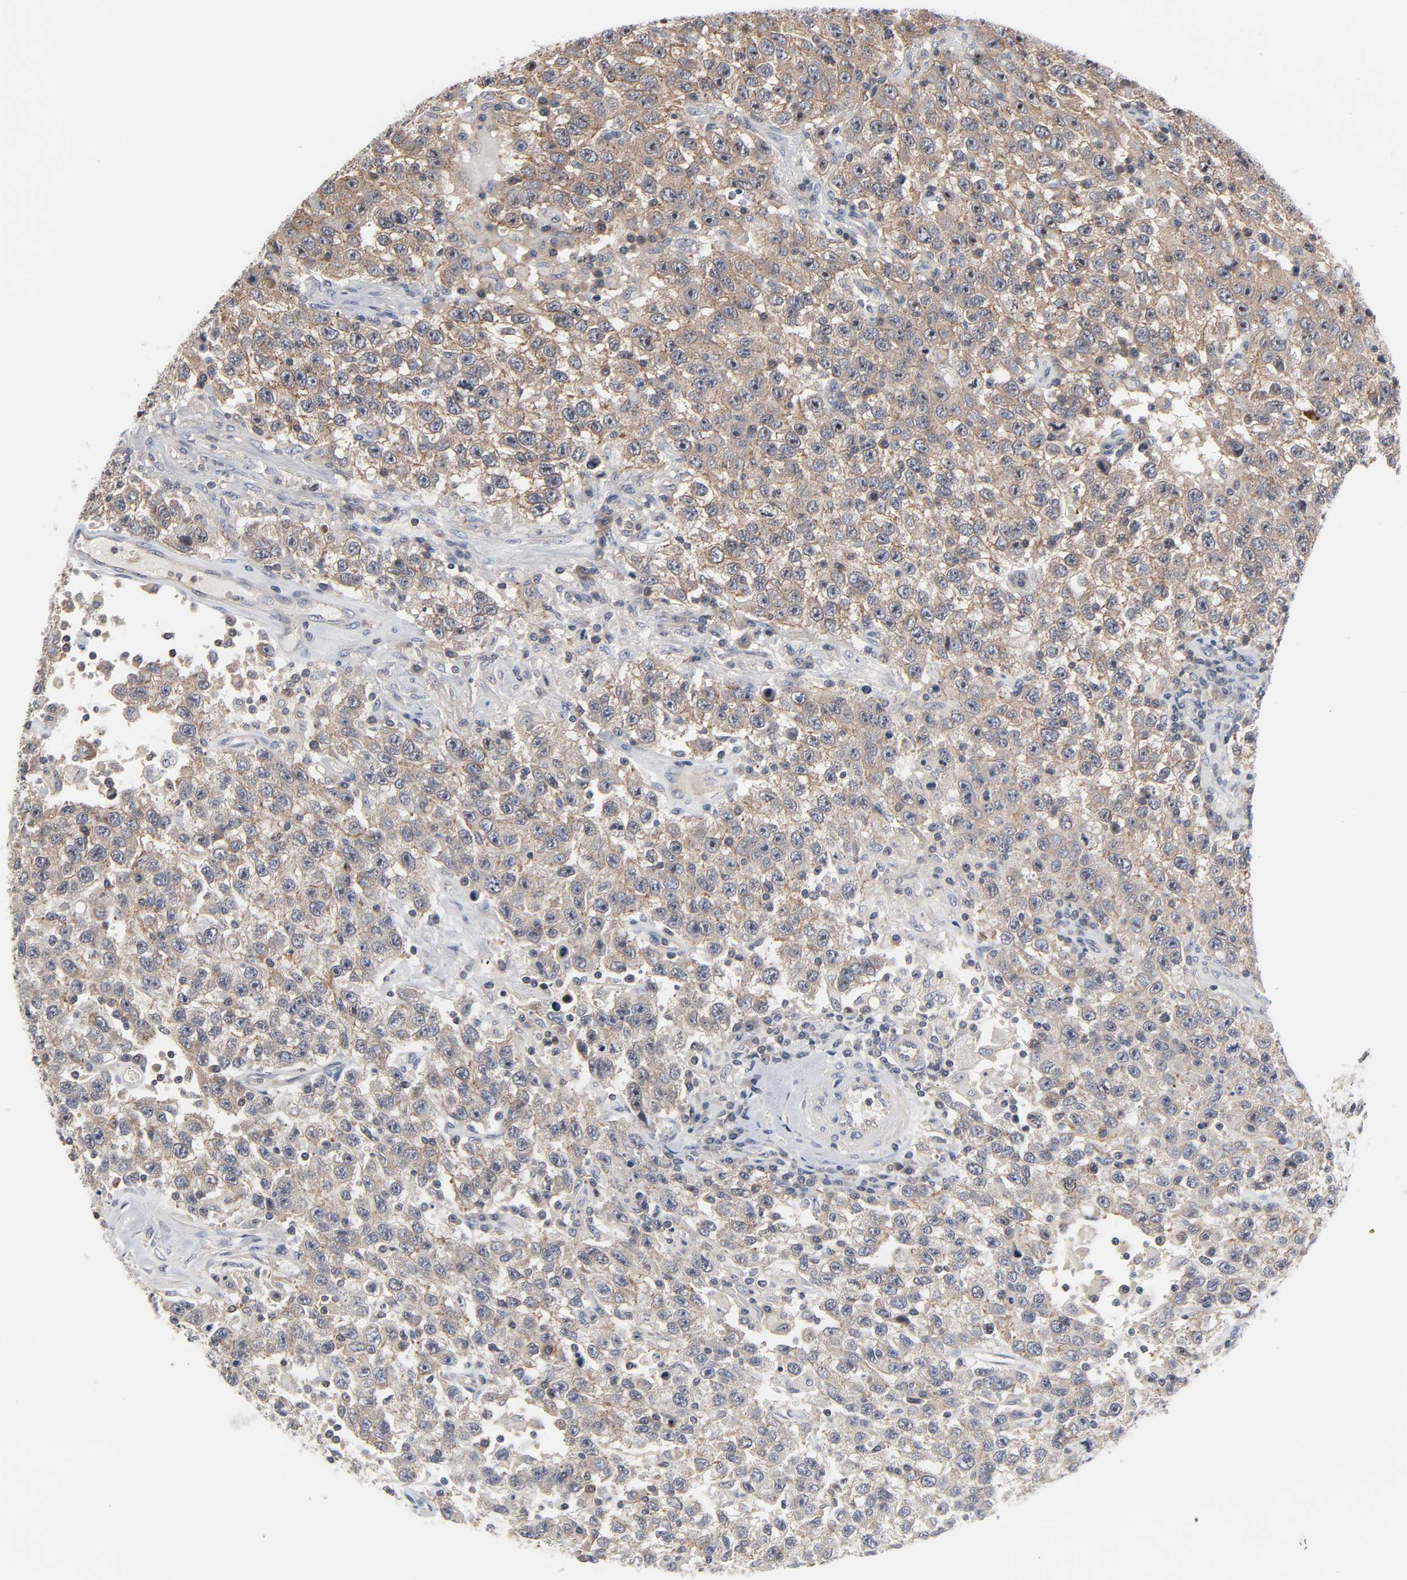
{"staining": {"intensity": "moderate", "quantity": ">75%", "location": "cytoplasmic/membranous,nuclear"}, "tissue": "testis cancer", "cell_type": "Tumor cells", "image_type": "cancer", "snomed": [{"axis": "morphology", "description": "Seminoma, NOS"}, {"axis": "topography", "description": "Testis"}], "caption": "Immunohistochemistry of testis cancer displays medium levels of moderate cytoplasmic/membranous and nuclear expression in approximately >75% of tumor cells.", "gene": "DDX10", "patient": {"sex": "male", "age": 41}}